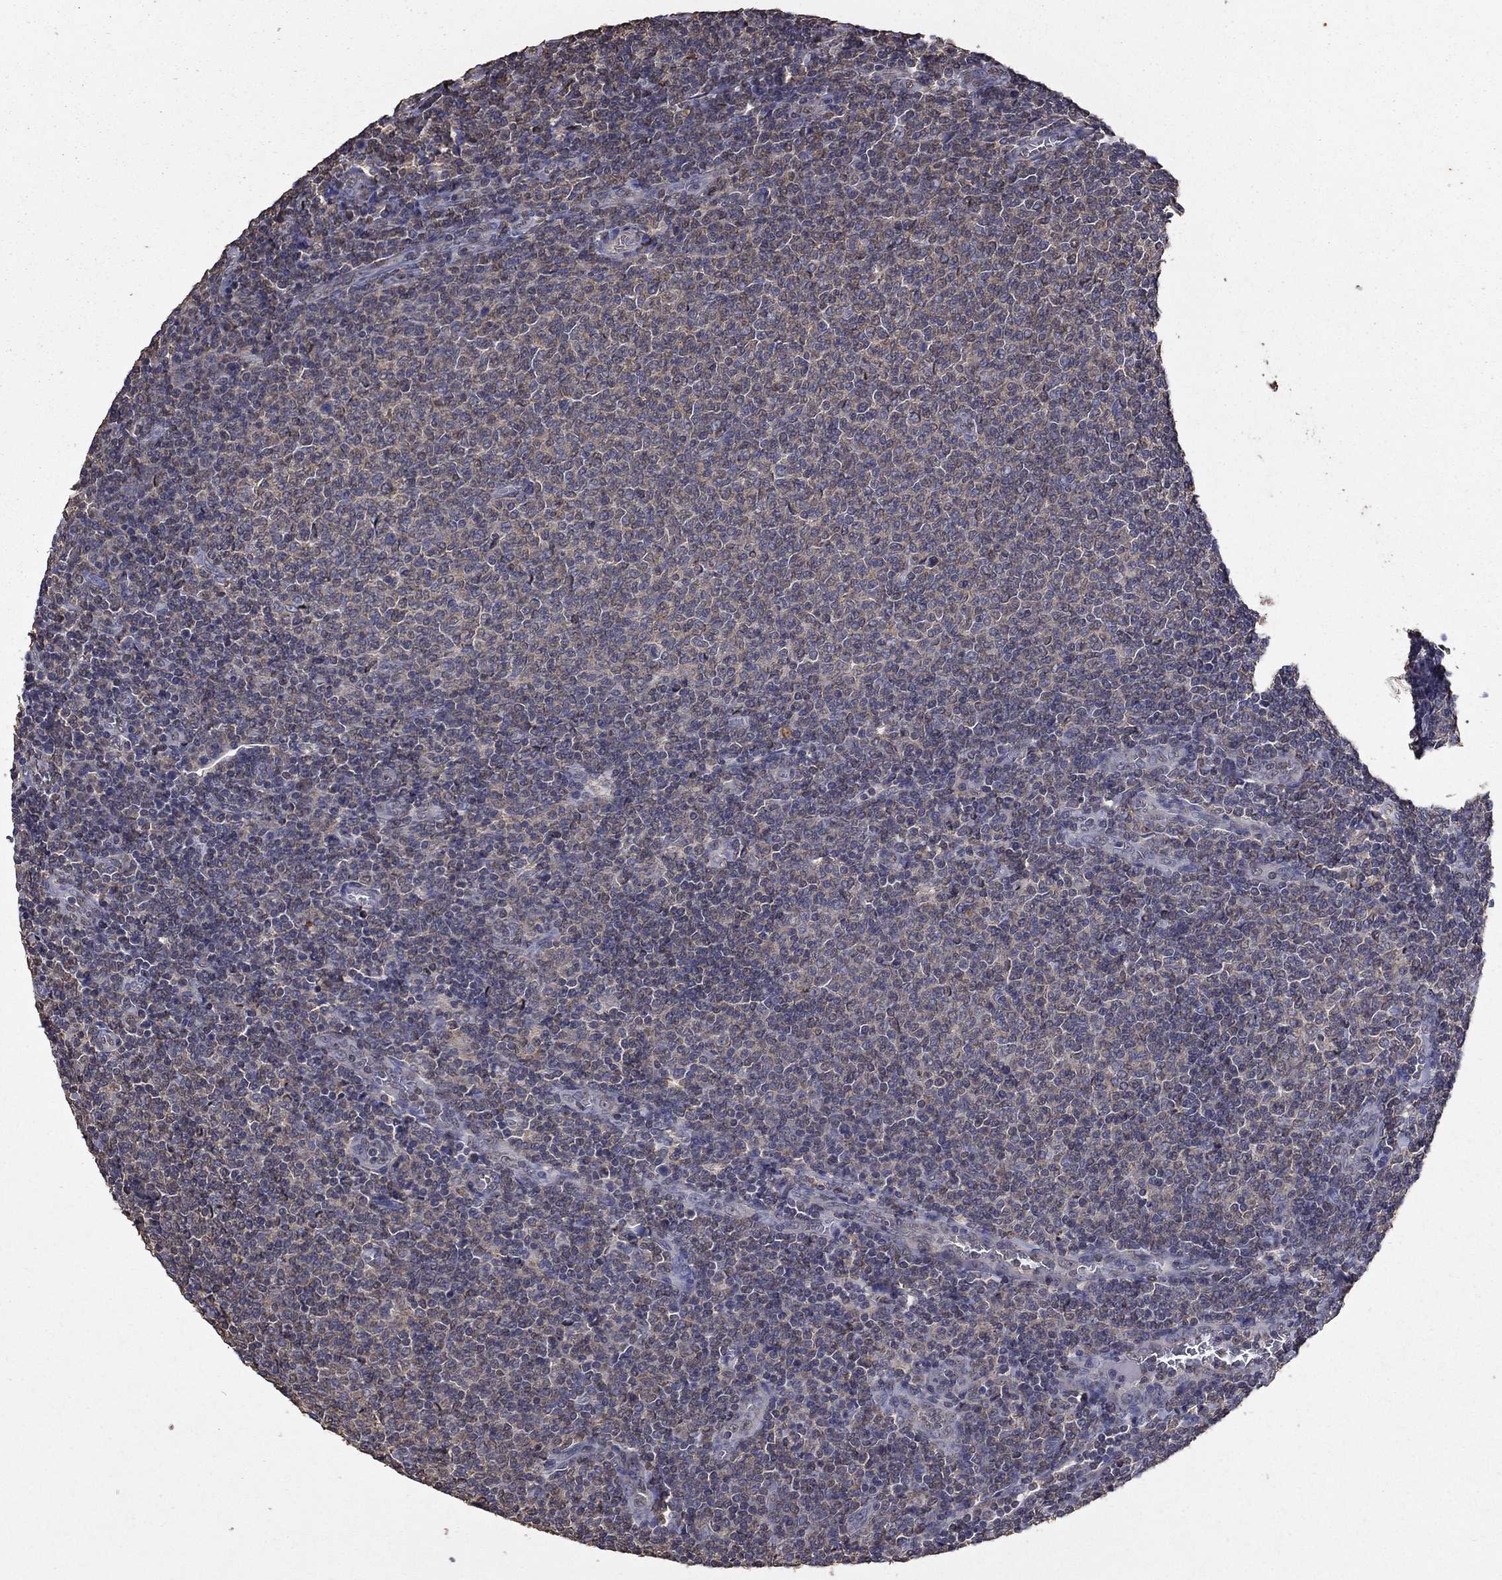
{"staining": {"intensity": "negative", "quantity": "none", "location": "none"}, "tissue": "lymphoma", "cell_type": "Tumor cells", "image_type": "cancer", "snomed": [{"axis": "morphology", "description": "Malignant lymphoma, non-Hodgkin's type, Low grade"}, {"axis": "topography", "description": "Lymph node"}], "caption": "Immunohistochemistry histopathology image of neoplastic tissue: human lymphoma stained with DAB (3,3'-diaminobenzidine) shows no significant protein staining in tumor cells. The staining was performed using DAB (3,3'-diaminobenzidine) to visualize the protein expression in brown, while the nuclei were stained in blue with hematoxylin (Magnification: 20x).", "gene": "SERPINA5", "patient": {"sex": "male", "age": 52}}